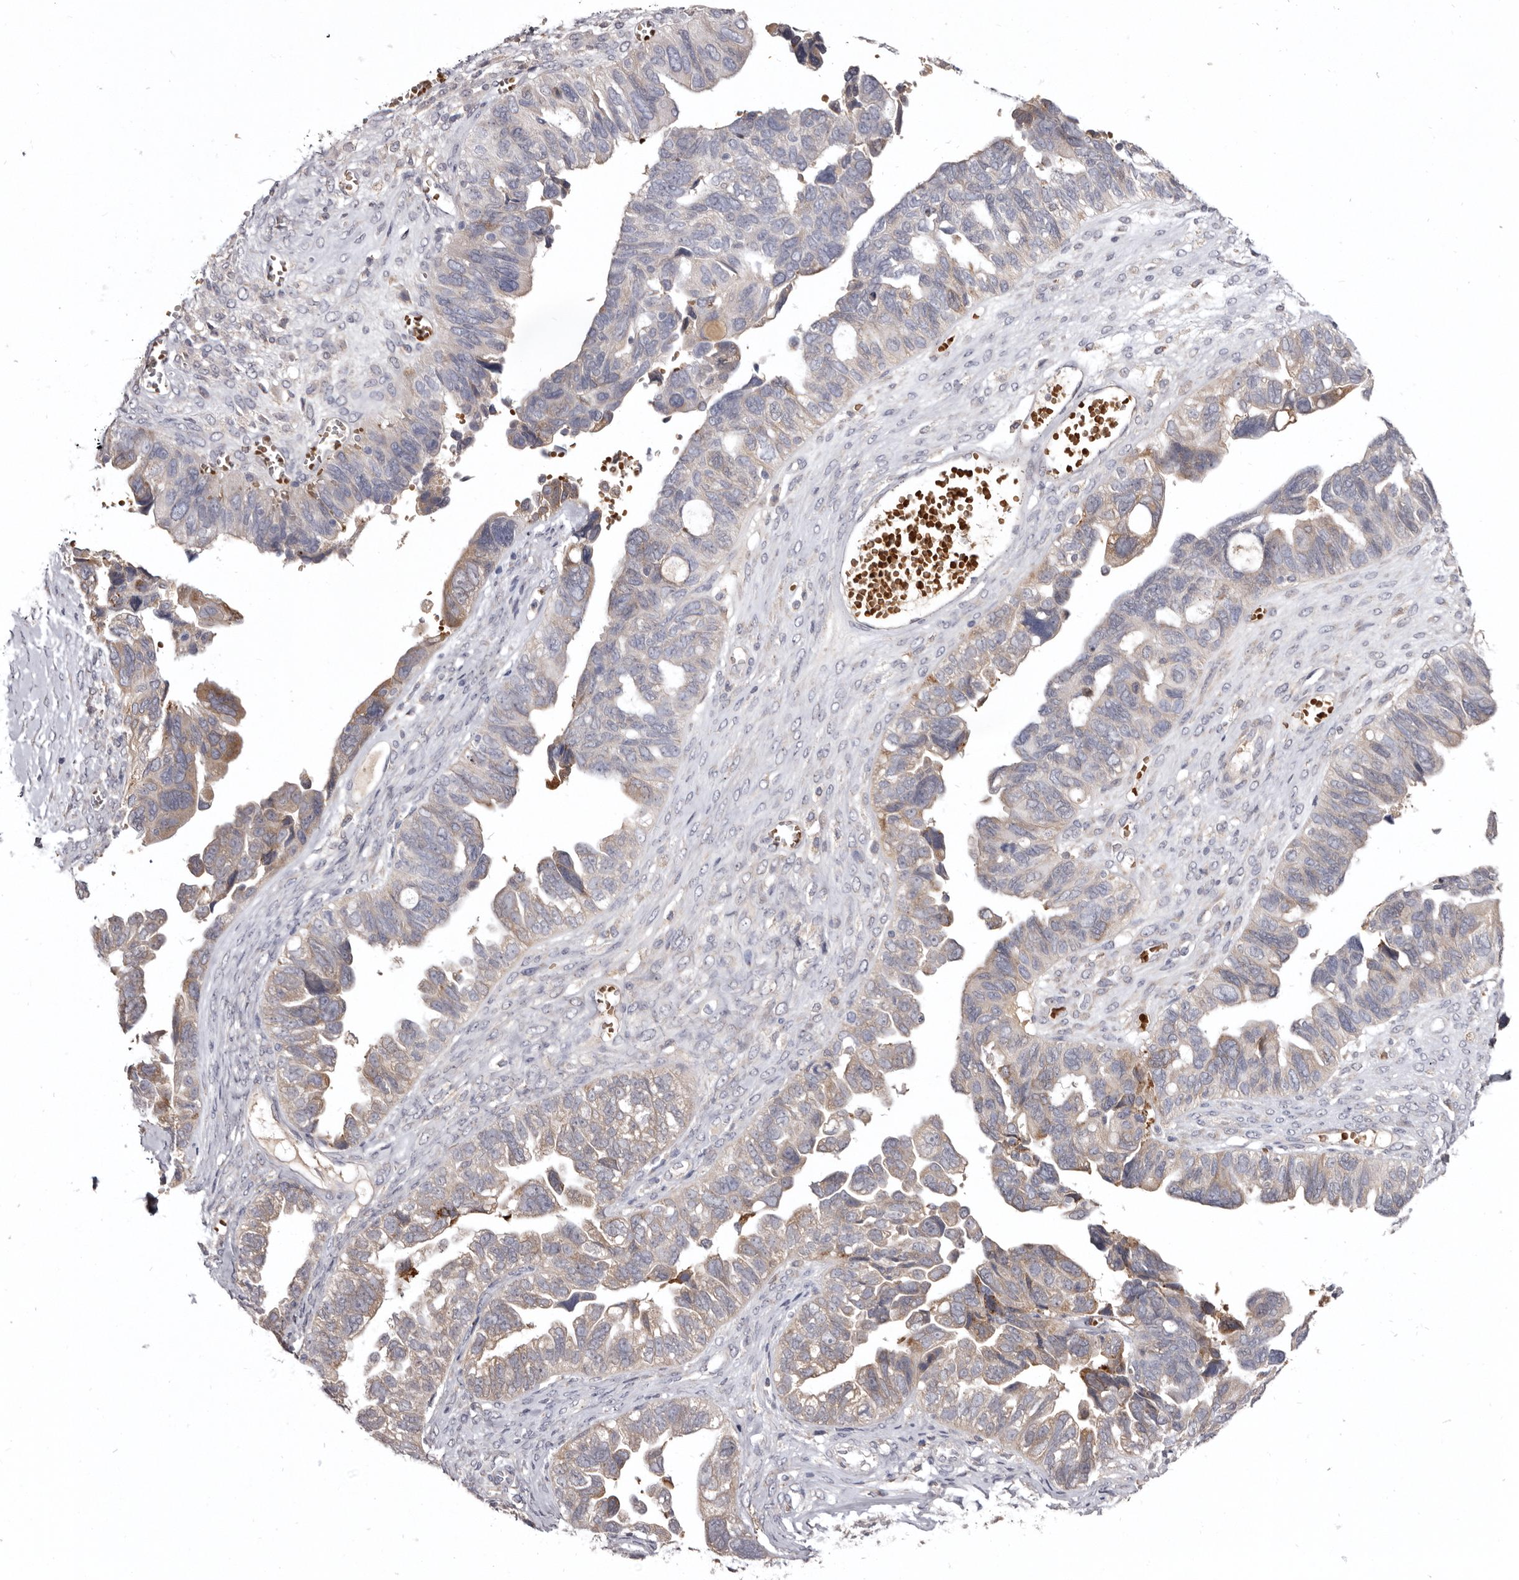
{"staining": {"intensity": "weak", "quantity": "25%-75%", "location": "cytoplasmic/membranous"}, "tissue": "ovarian cancer", "cell_type": "Tumor cells", "image_type": "cancer", "snomed": [{"axis": "morphology", "description": "Cystadenocarcinoma, serous, NOS"}, {"axis": "topography", "description": "Ovary"}], "caption": "IHC histopathology image of neoplastic tissue: human ovarian serous cystadenocarcinoma stained using IHC demonstrates low levels of weak protein expression localized specifically in the cytoplasmic/membranous of tumor cells, appearing as a cytoplasmic/membranous brown color.", "gene": "NENF", "patient": {"sex": "female", "age": 79}}